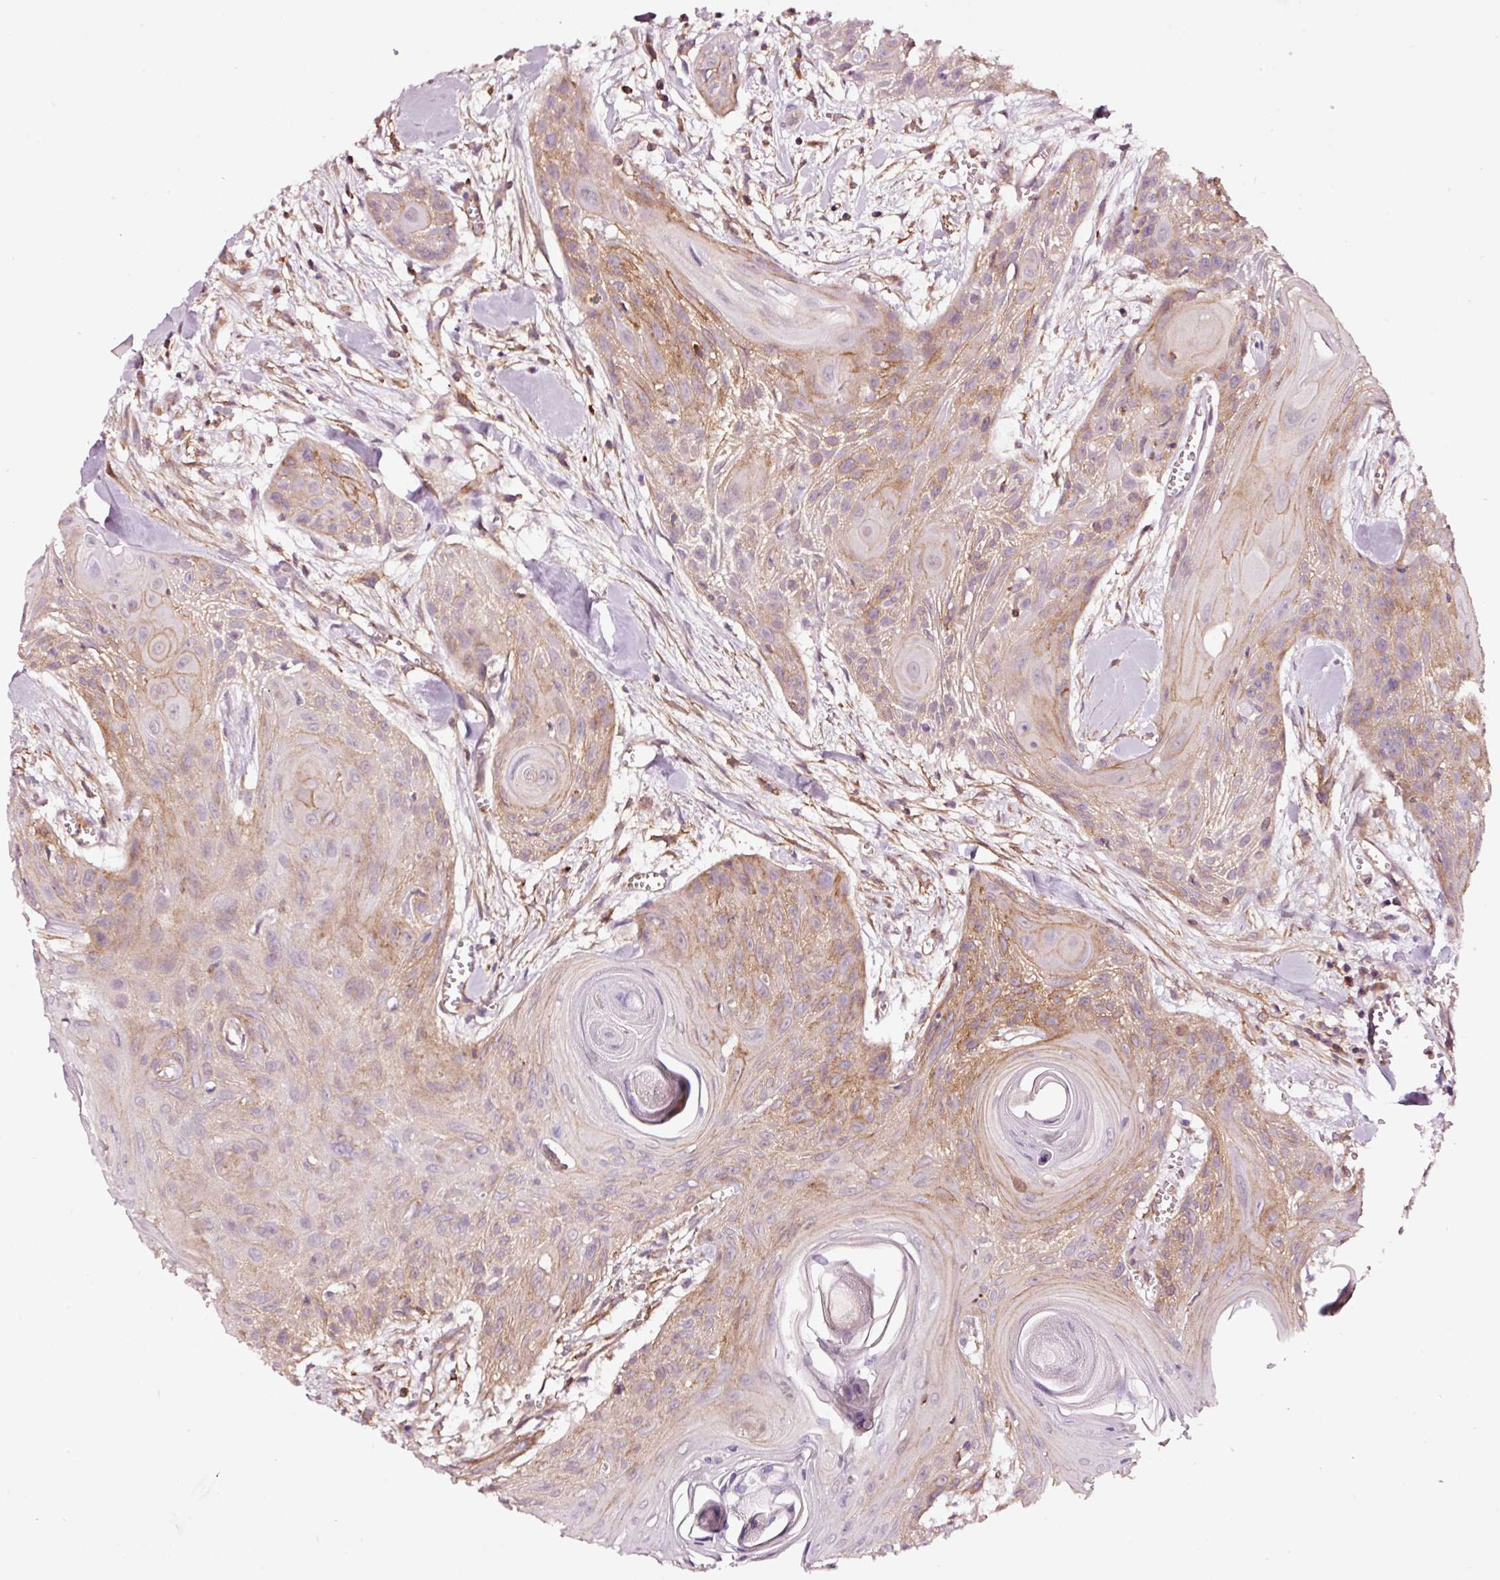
{"staining": {"intensity": "moderate", "quantity": "25%-75%", "location": "cytoplasmic/membranous"}, "tissue": "head and neck cancer", "cell_type": "Tumor cells", "image_type": "cancer", "snomed": [{"axis": "morphology", "description": "Squamous cell carcinoma, NOS"}, {"axis": "topography", "description": "Lymph node"}, {"axis": "topography", "description": "Salivary gland"}, {"axis": "topography", "description": "Head-Neck"}], "caption": "A brown stain shows moderate cytoplasmic/membranous positivity of a protein in human head and neck squamous cell carcinoma tumor cells. (DAB (3,3'-diaminobenzidine) IHC with brightfield microscopy, high magnification).", "gene": "ADD3", "patient": {"sex": "female", "age": 74}}